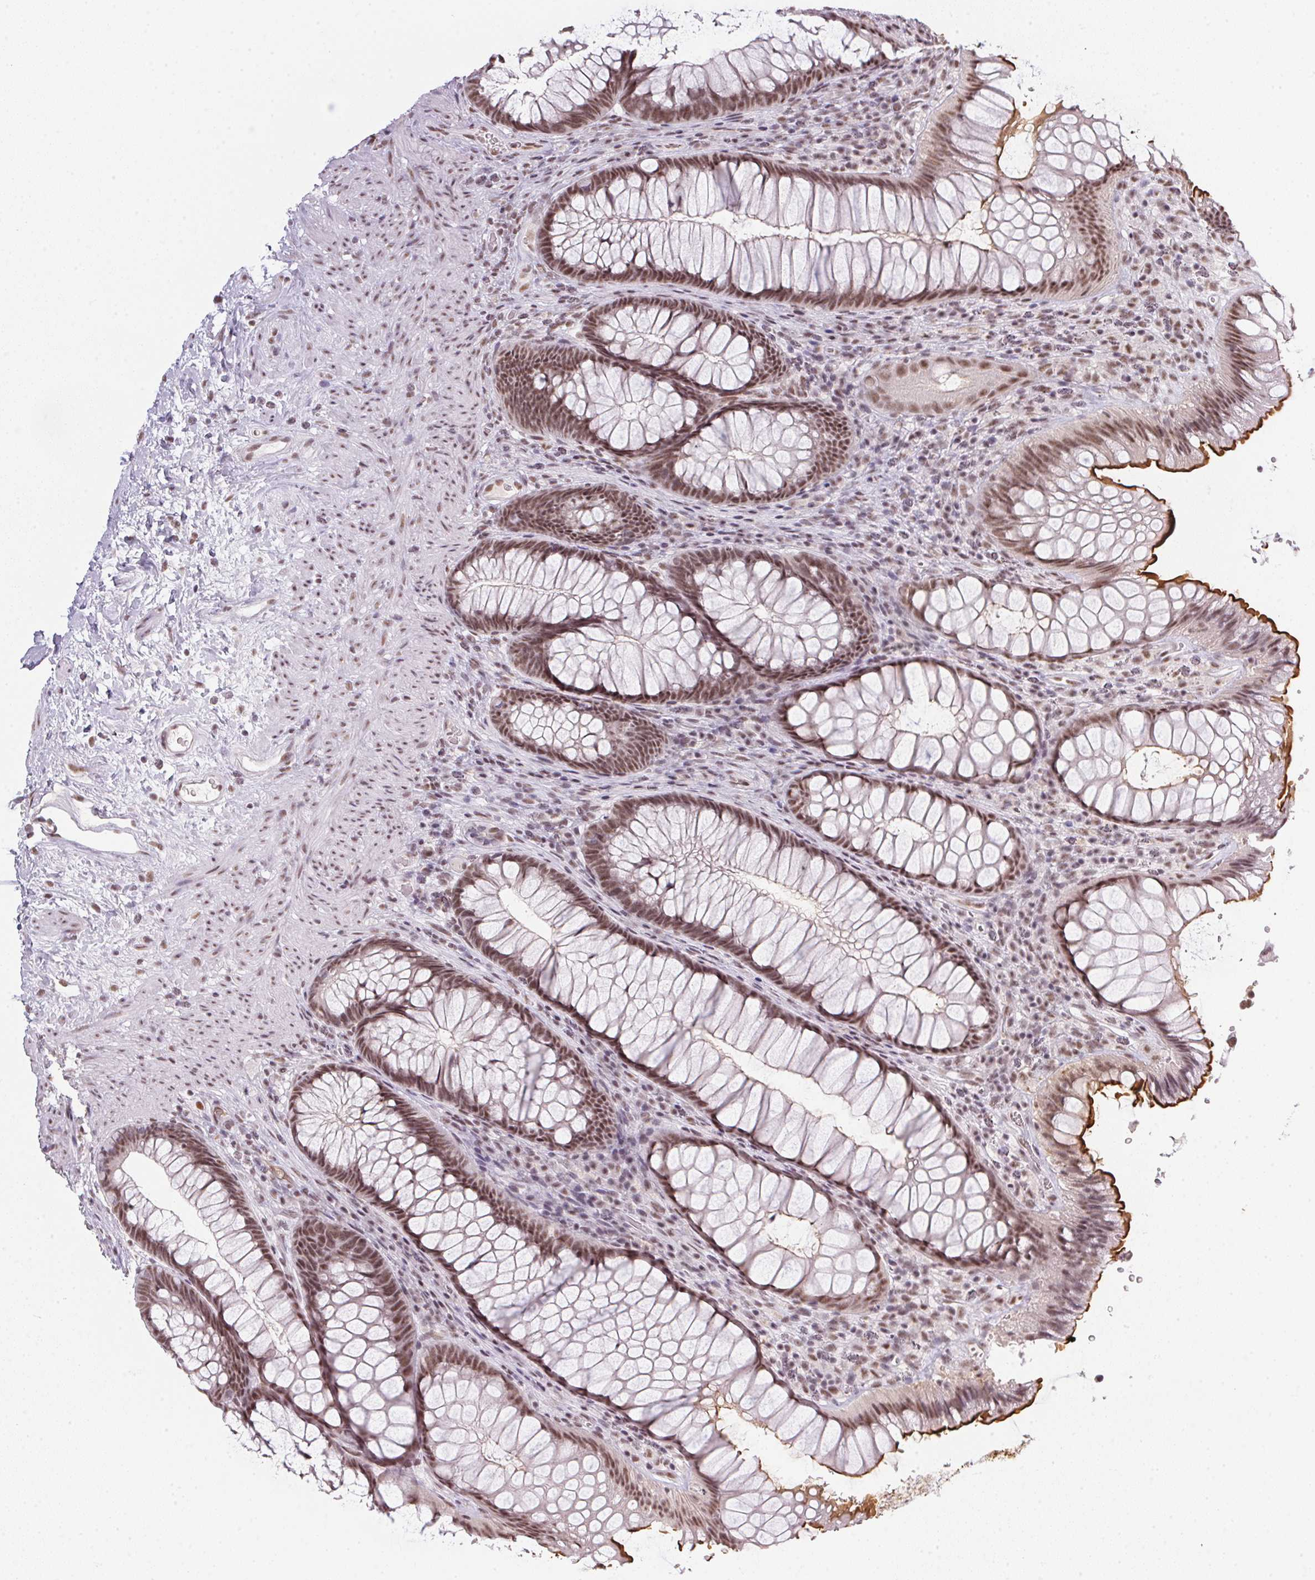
{"staining": {"intensity": "moderate", "quantity": ">75%", "location": "cytoplasmic/membranous,nuclear"}, "tissue": "rectum", "cell_type": "Glandular cells", "image_type": "normal", "snomed": [{"axis": "morphology", "description": "Normal tissue, NOS"}, {"axis": "topography", "description": "Smooth muscle"}, {"axis": "topography", "description": "Rectum"}], "caption": "The immunohistochemical stain labels moderate cytoplasmic/membranous,nuclear positivity in glandular cells of normal rectum. (DAB = brown stain, brightfield microscopy at high magnification).", "gene": "SRSF7", "patient": {"sex": "male", "age": 53}}